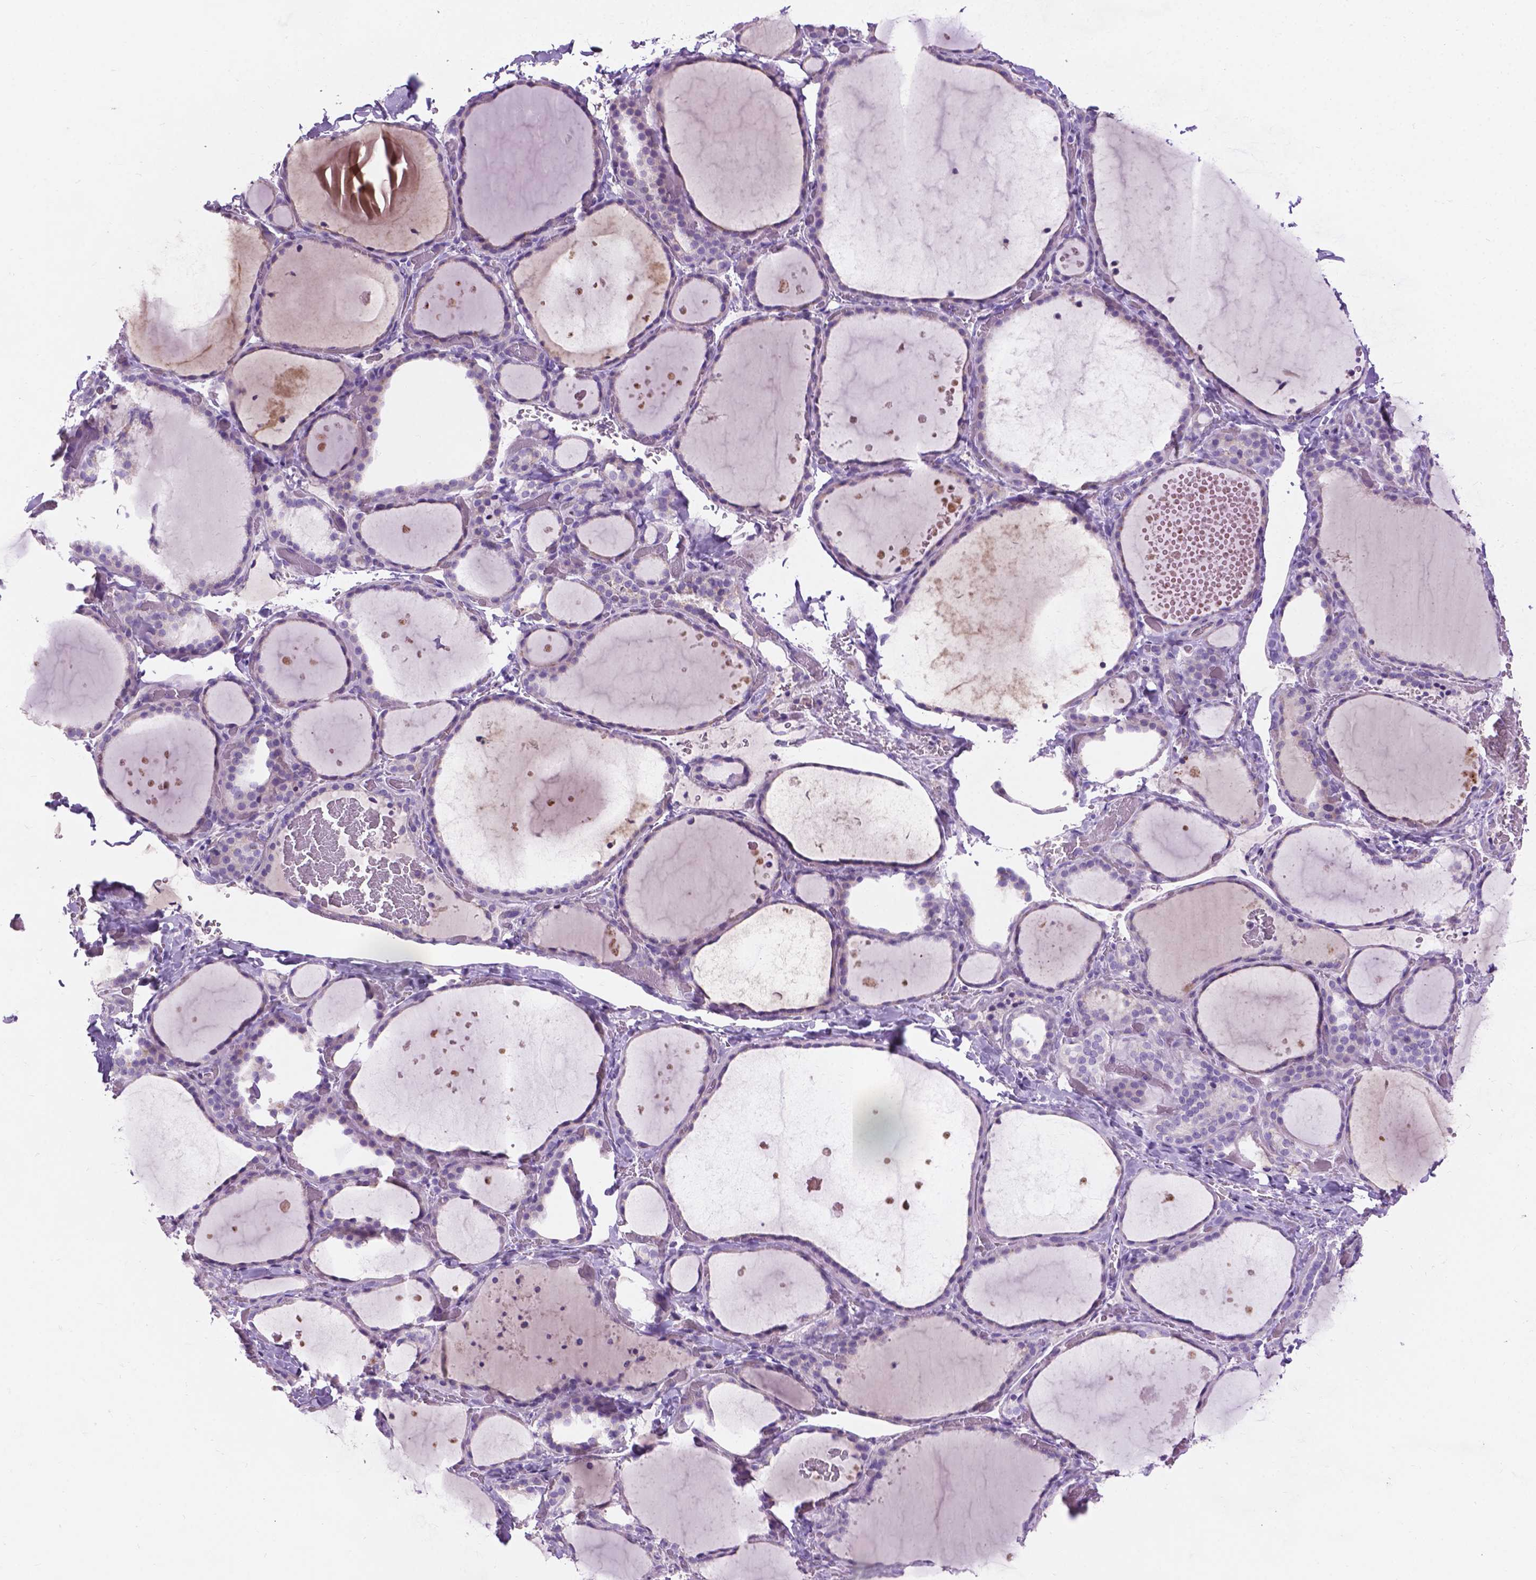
{"staining": {"intensity": "negative", "quantity": "none", "location": "none"}, "tissue": "thyroid gland", "cell_type": "Glandular cells", "image_type": "normal", "snomed": [{"axis": "morphology", "description": "Normal tissue, NOS"}, {"axis": "topography", "description": "Thyroid gland"}], "caption": "Protein analysis of benign thyroid gland shows no significant expression in glandular cells.", "gene": "NOXO1", "patient": {"sex": "female", "age": 36}}